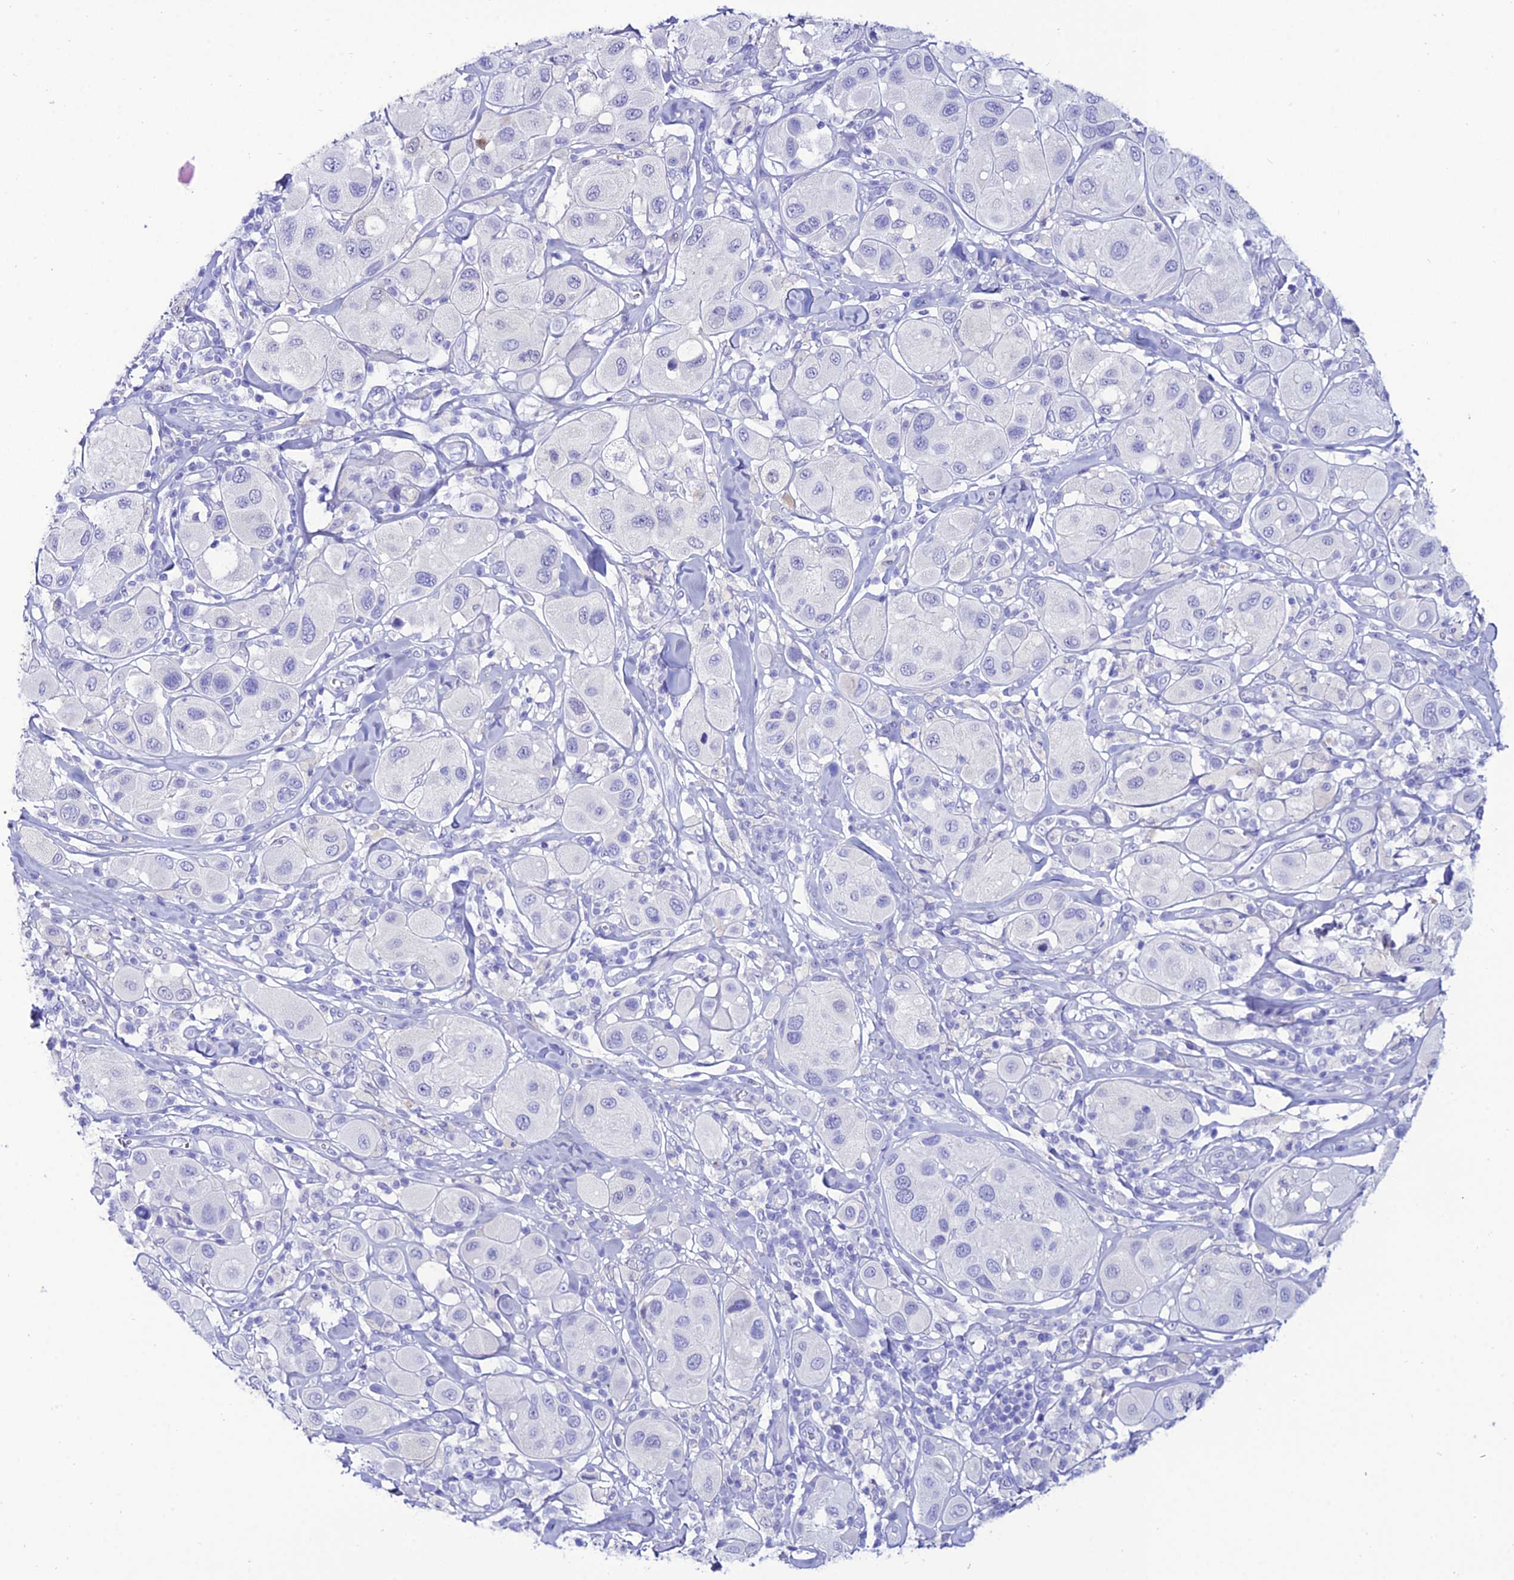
{"staining": {"intensity": "negative", "quantity": "none", "location": "none"}, "tissue": "melanoma", "cell_type": "Tumor cells", "image_type": "cancer", "snomed": [{"axis": "morphology", "description": "Malignant melanoma, Metastatic site"}, {"axis": "topography", "description": "Skin"}], "caption": "This is a image of immunohistochemistry staining of malignant melanoma (metastatic site), which shows no staining in tumor cells. (DAB immunohistochemistry (IHC) with hematoxylin counter stain).", "gene": "OR4D5", "patient": {"sex": "male", "age": 41}}